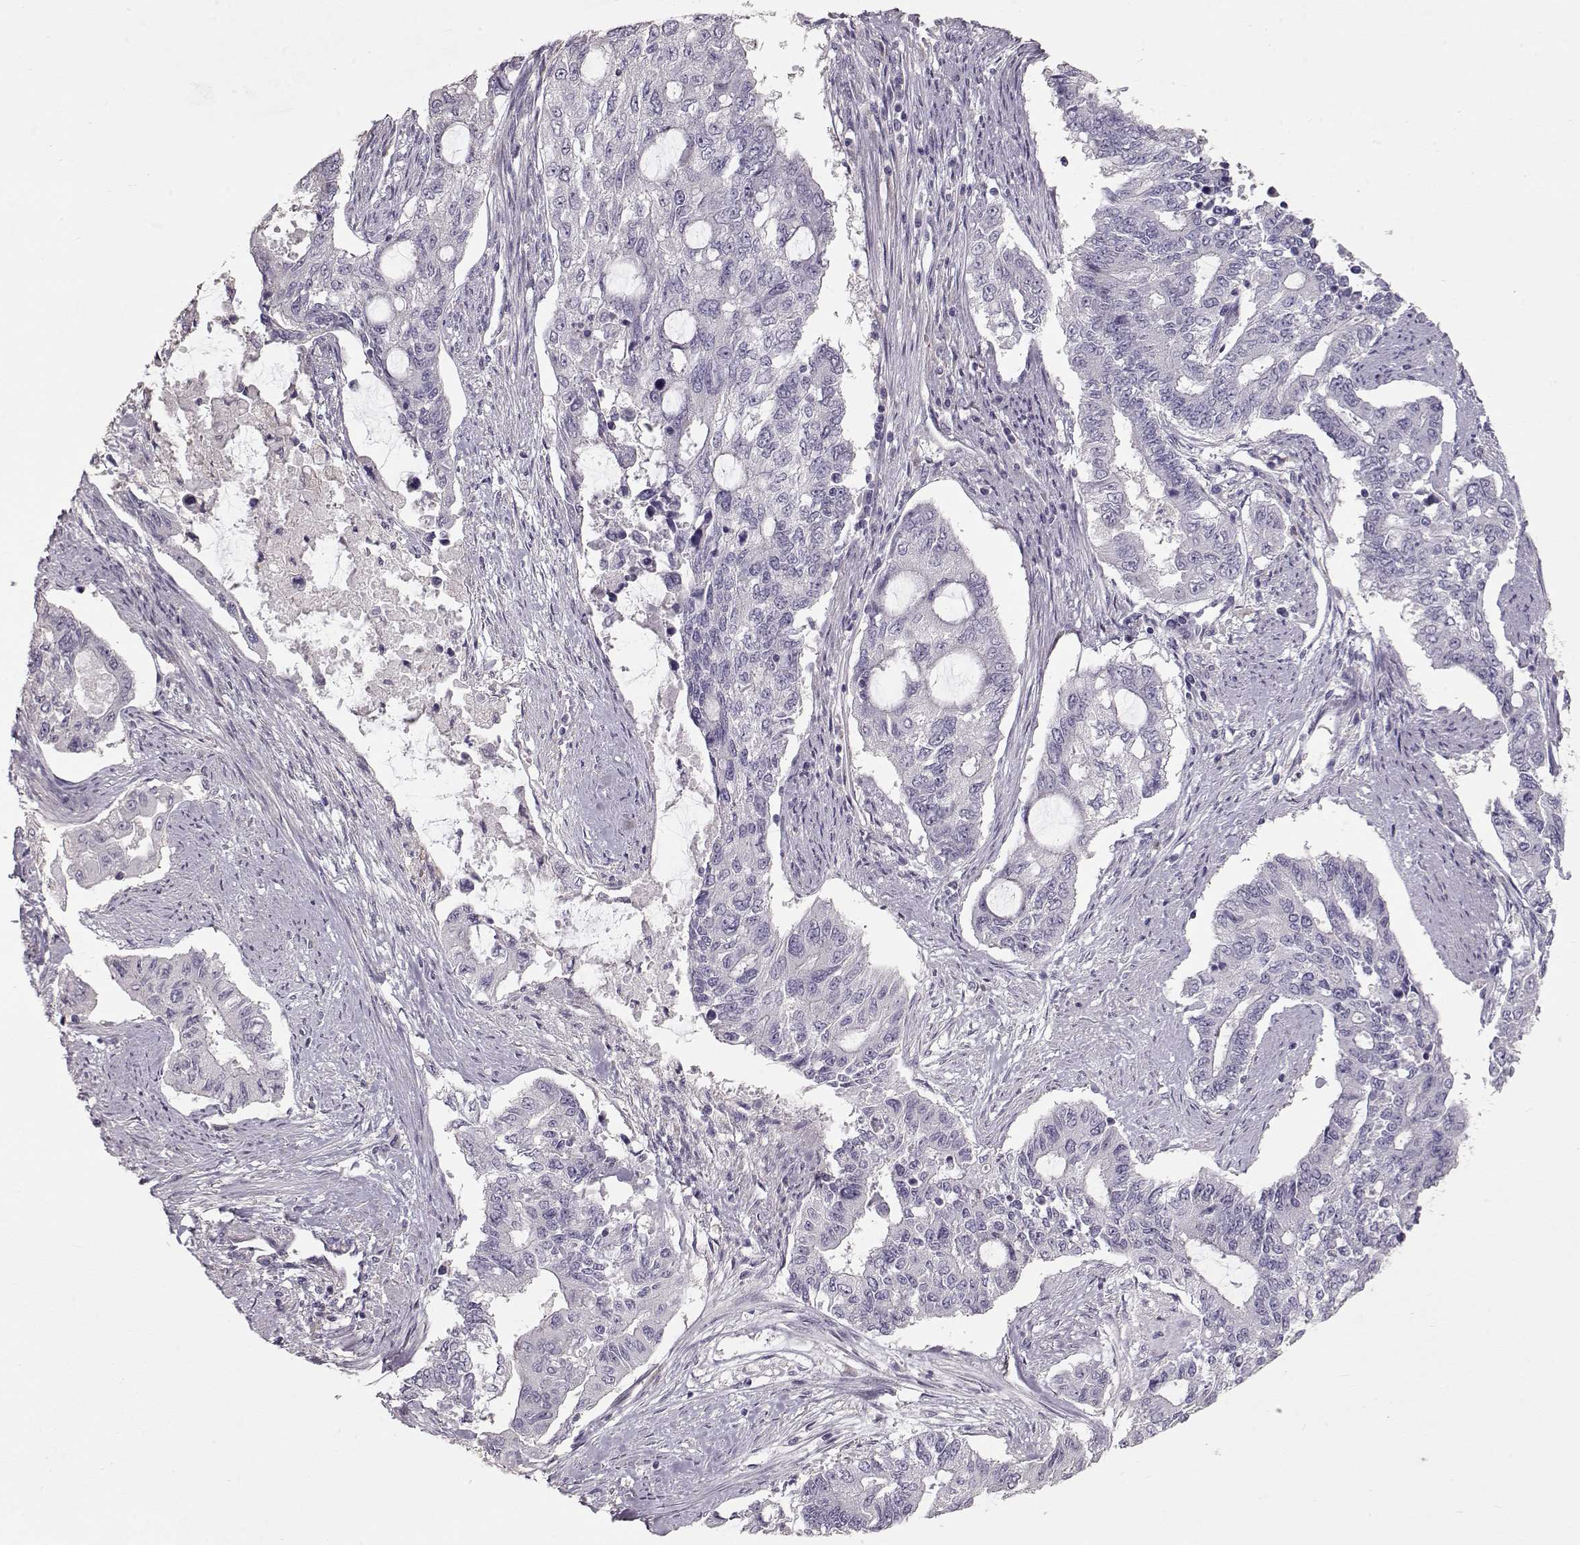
{"staining": {"intensity": "negative", "quantity": "none", "location": "none"}, "tissue": "endometrial cancer", "cell_type": "Tumor cells", "image_type": "cancer", "snomed": [{"axis": "morphology", "description": "Adenocarcinoma, NOS"}, {"axis": "topography", "description": "Uterus"}], "caption": "An immunohistochemistry (IHC) micrograph of endometrial adenocarcinoma is shown. There is no staining in tumor cells of endometrial adenocarcinoma.", "gene": "SLC18A1", "patient": {"sex": "female", "age": 59}}